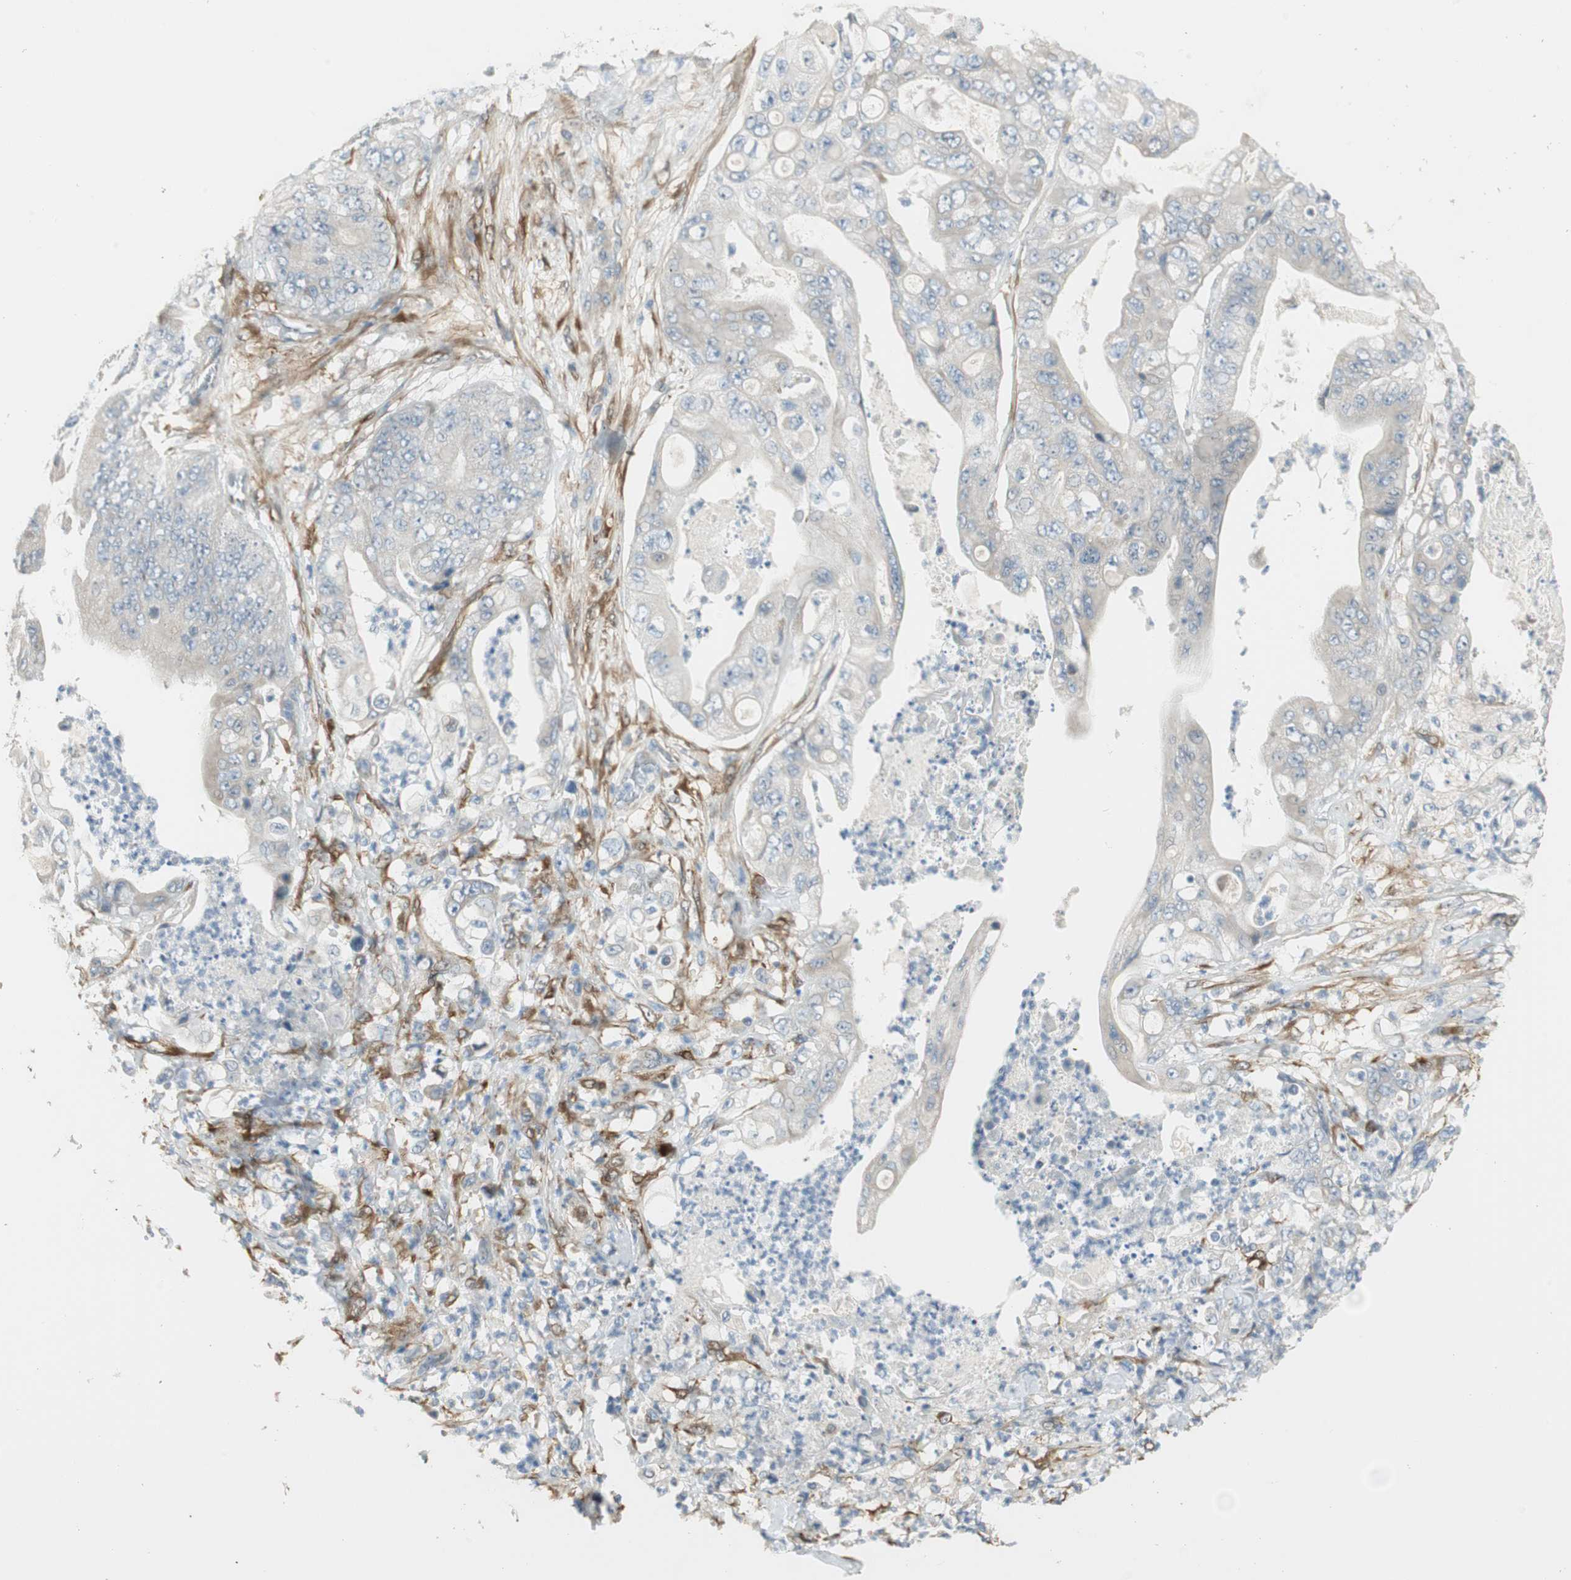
{"staining": {"intensity": "negative", "quantity": "none", "location": "none"}, "tissue": "stomach cancer", "cell_type": "Tumor cells", "image_type": "cancer", "snomed": [{"axis": "morphology", "description": "Adenocarcinoma, NOS"}, {"axis": "topography", "description": "Stomach"}], "caption": "Tumor cells are negative for brown protein staining in adenocarcinoma (stomach).", "gene": "STON1-GTF2A1L", "patient": {"sex": "female", "age": 73}}